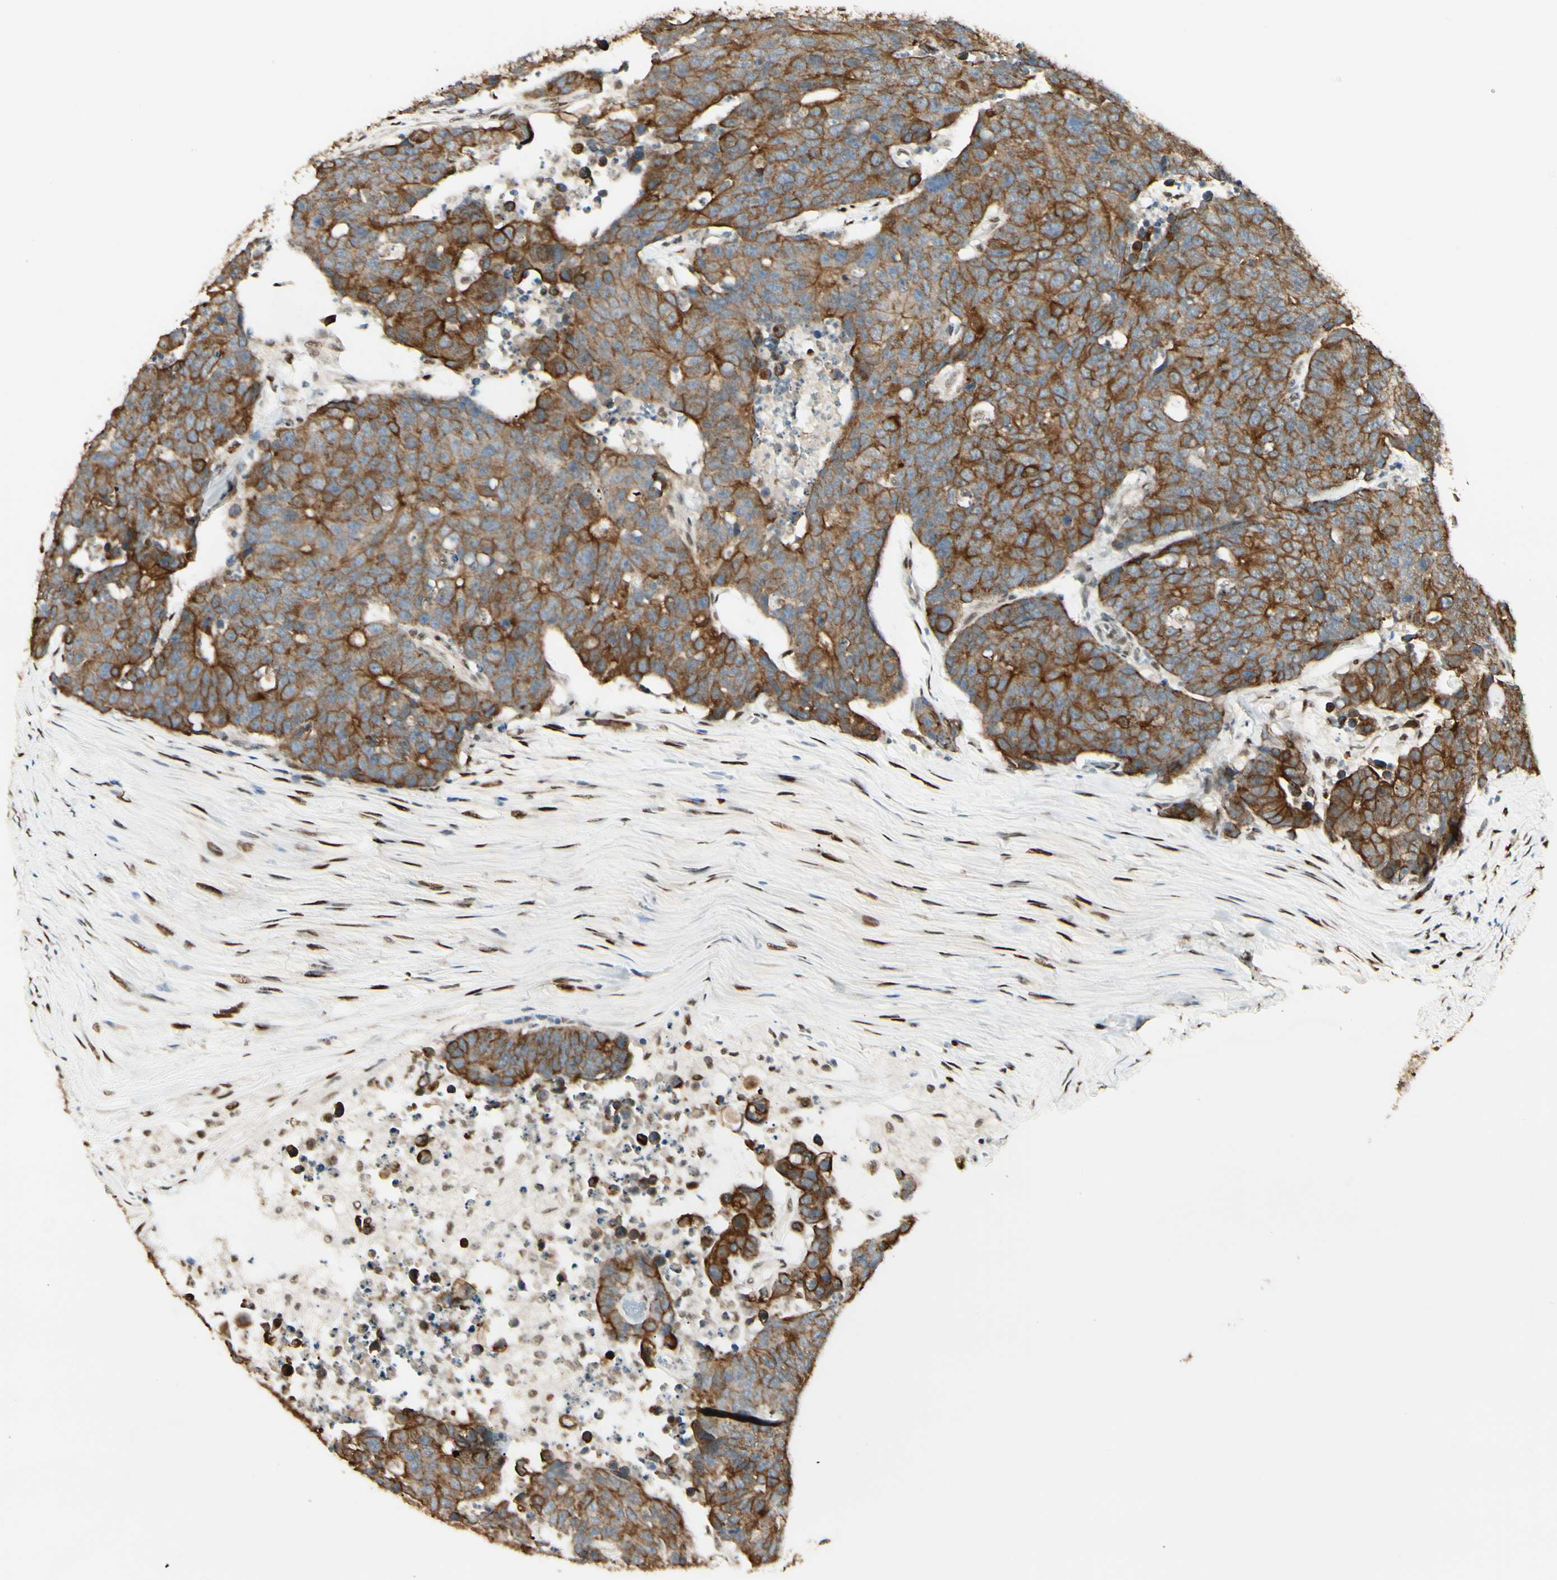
{"staining": {"intensity": "strong", "quantity": ">75%", "location": "cytoplasmic/membranous"}, "tissue": "colorectal cancer", "cell_type": "Tumor cells", "image_type": "cancer", "snomed": [{"axis": "morphology", "description": "Adenocarcinoma, NOS"}, {"axis": "topography", "description": "Colon"}], "caption": "A brown stain highlights strong cytoplasmic/membranous positivity of a protein in colorectal cancer (adenocarcinoma) tumor cells. (Stains: DAB (3,3'-diaminobenzidine) in brown, nuclei in blue, Microscopy: brightfield microscopy at high magnification).", "gene": "ATXN1", "patient": {"sex": "female", "age": 86}}